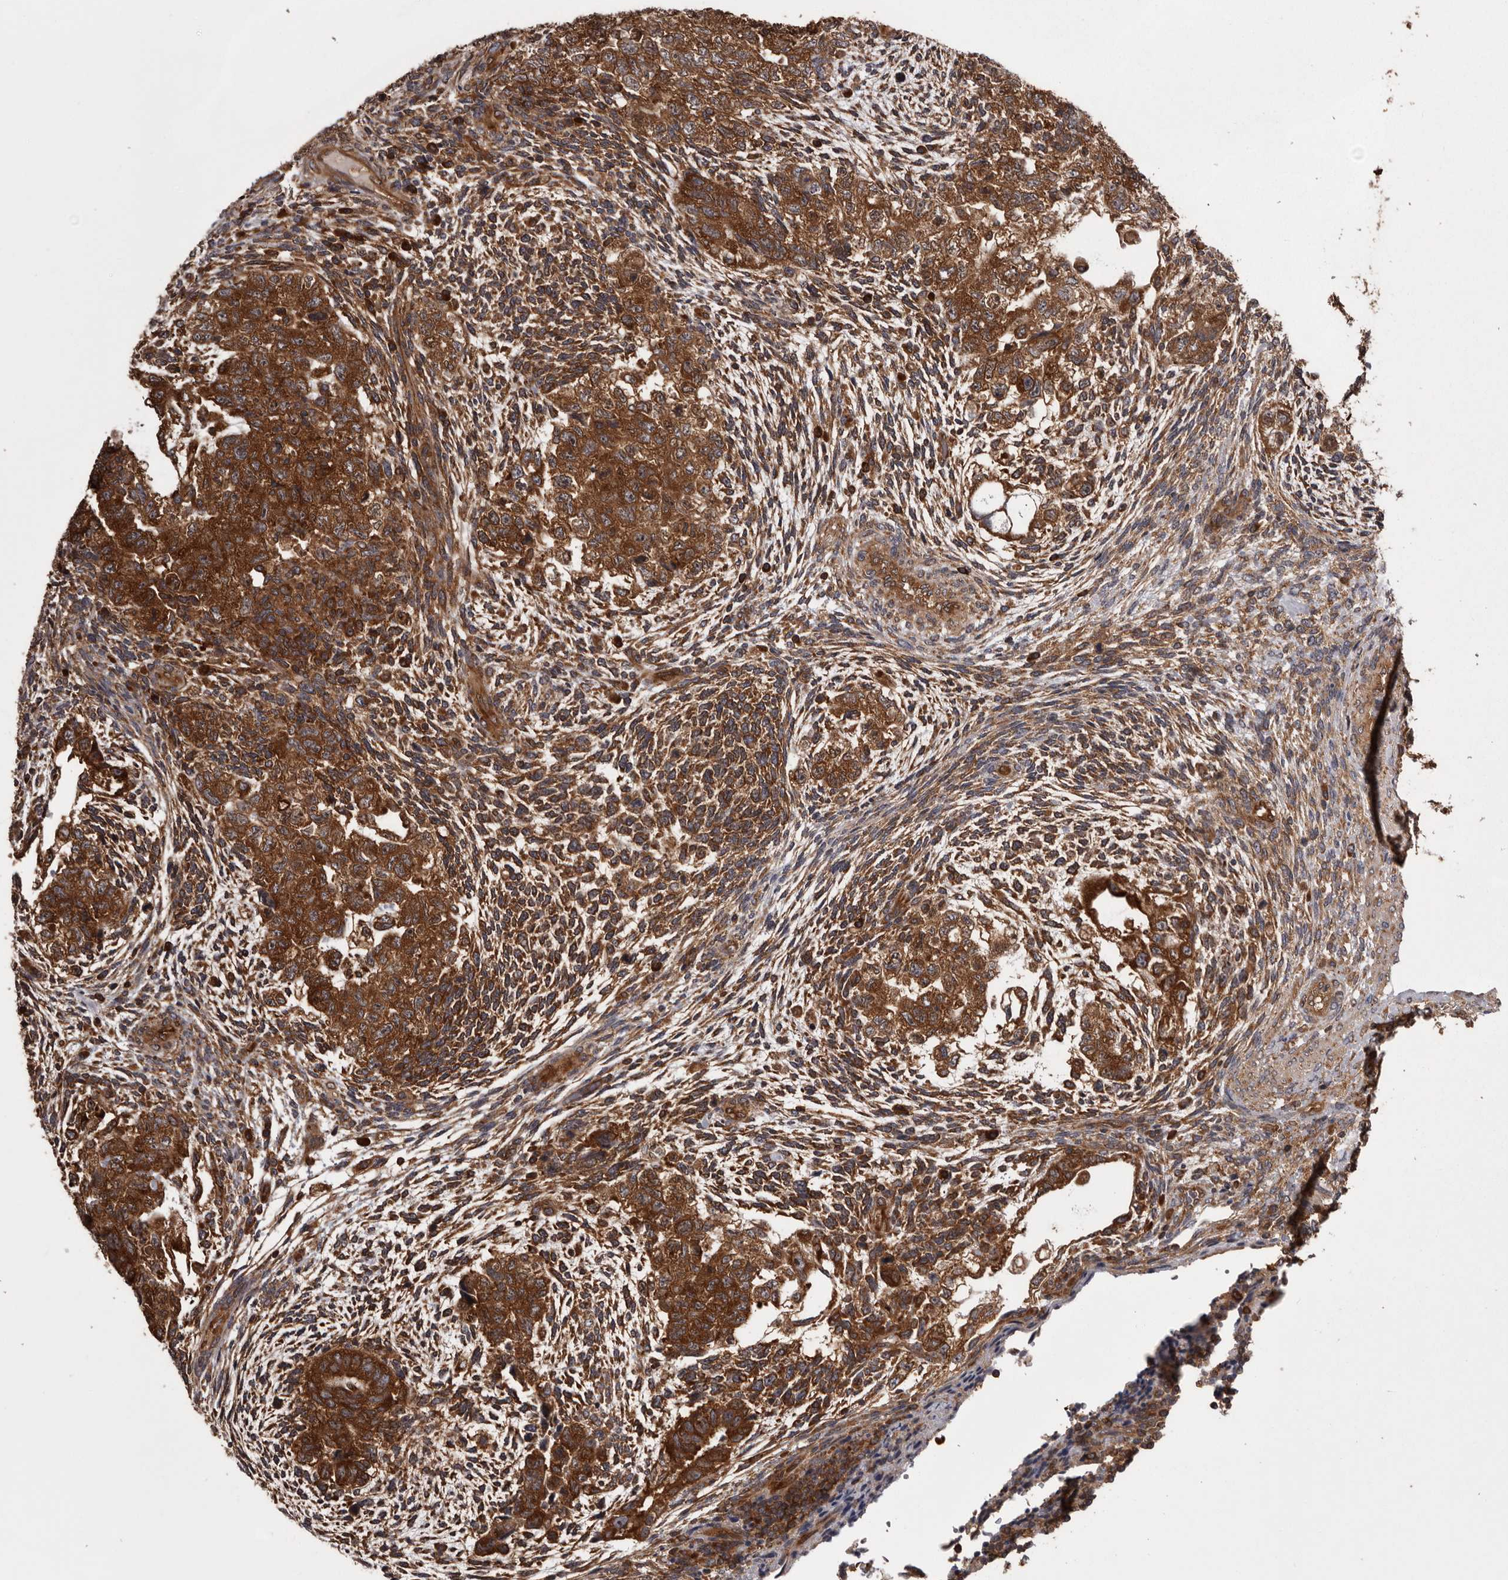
{"staining": {"intensity": "strong", "quantity": ">75%", "location": "cytoplasmic/membranous"}, "tissue": "testis cancer", "cell_type": "Tumor cells", "image_type": "cancer", "snomed": [{"axis": "morphology", "description": "Normal tissue, NOS"}, {"axis": "morphology", "description": "Carcinoma, Embryonal, NOS"}, {"axis": "topography", "description": "Testis"}], "caption": "Human testis embryonal carcinoma stained for a protein (brown) shows strong cytoplasmic/membranous positive positivity in about >75% of tumor cells.", "gene": "DARS1", "patient": {"sex": "male", "age": 36}}